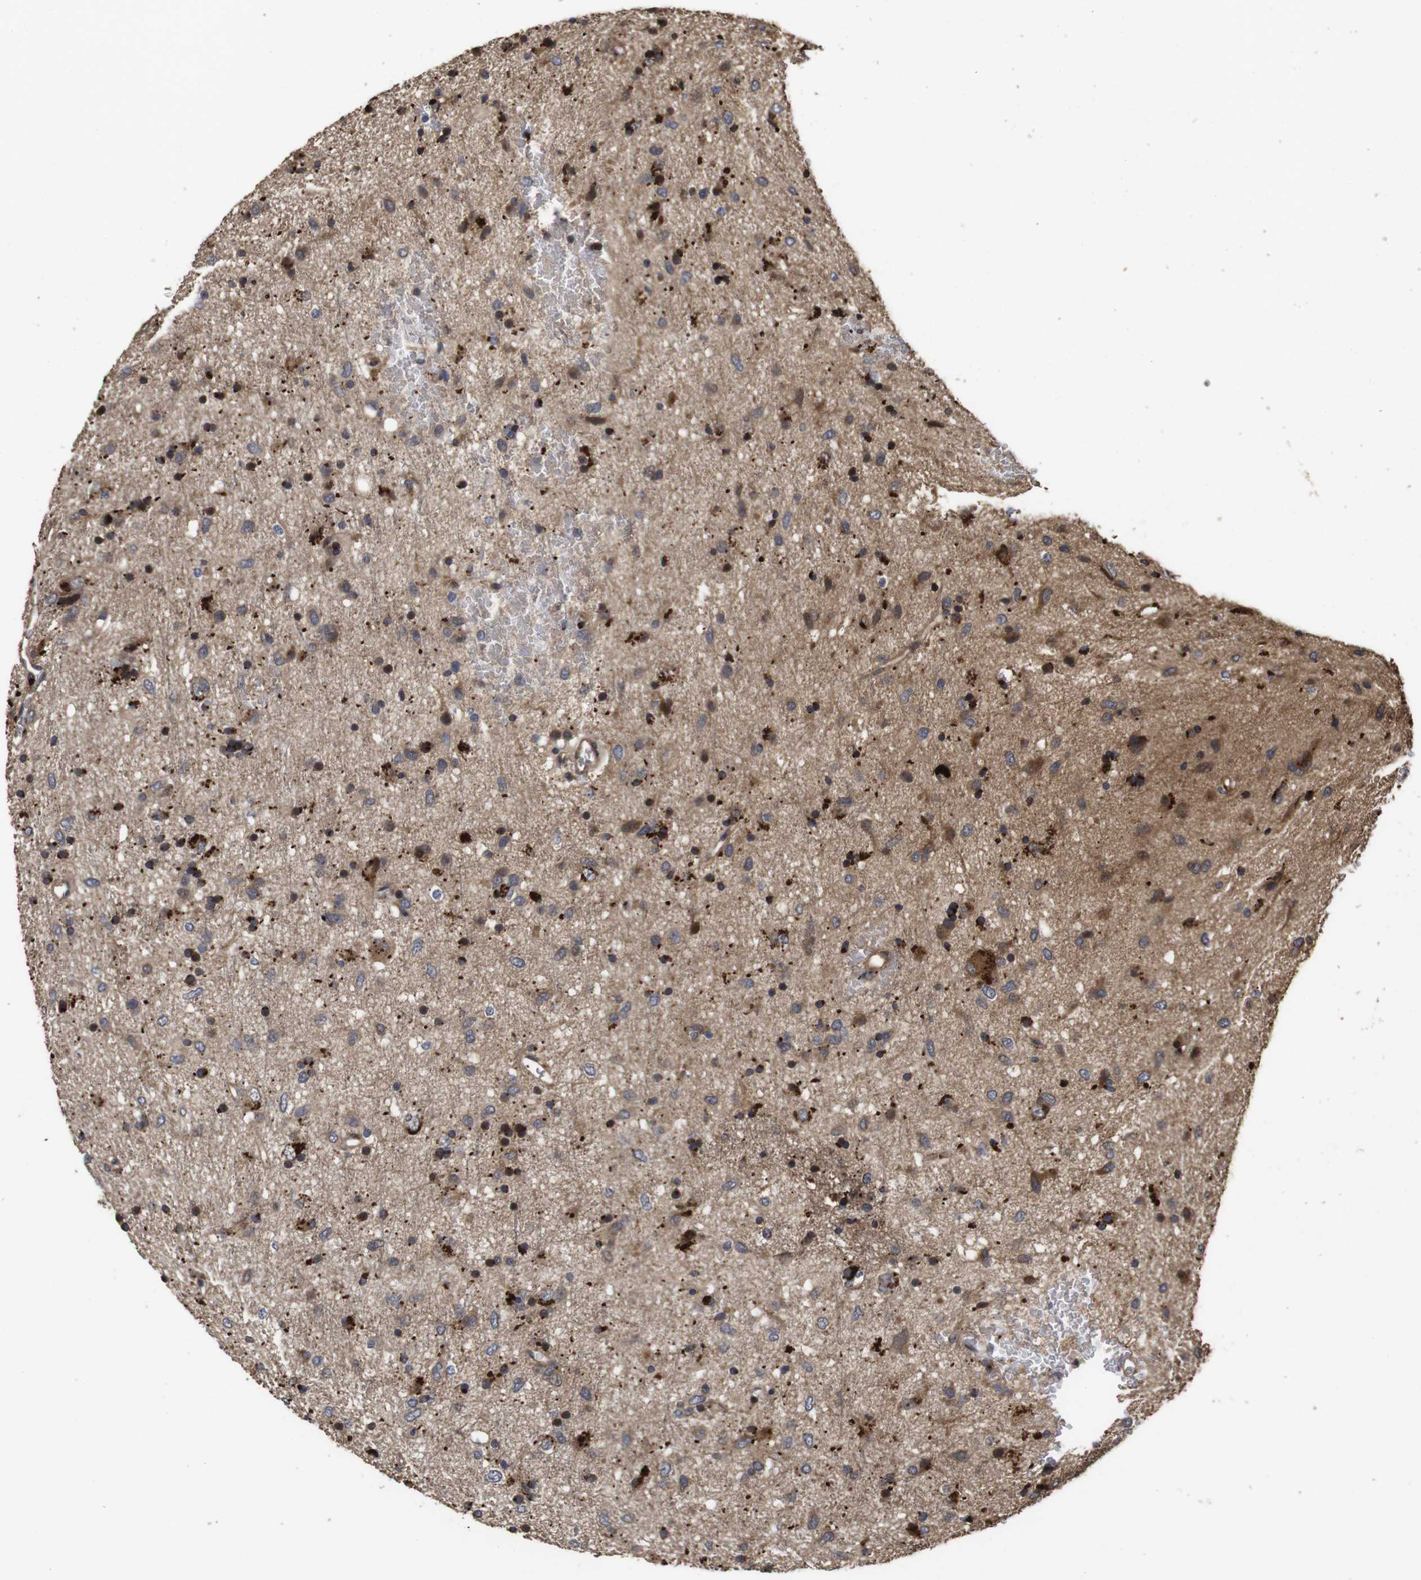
{"staining": {"intensity": "moderate", "quantity": ">75%", "location": "cytoplasmic/membranous"}, "tissue": "glioma", "cell_type": "Tumor cells", "image_type": "cancer", "snomed": [{"axis": "morphology", "description": "Glioma, malignant, Low grade"}, {"axis": "topography", "description": "Brain"}], "caption": "A photomicrograph of malignant glioma (low-grade) stained for a protein exhibits moderate cytoplasmic/membranous brown staining in tumor cells.", "gene": "PTPN14", "patient": {"sex": "male", "age": 77}}